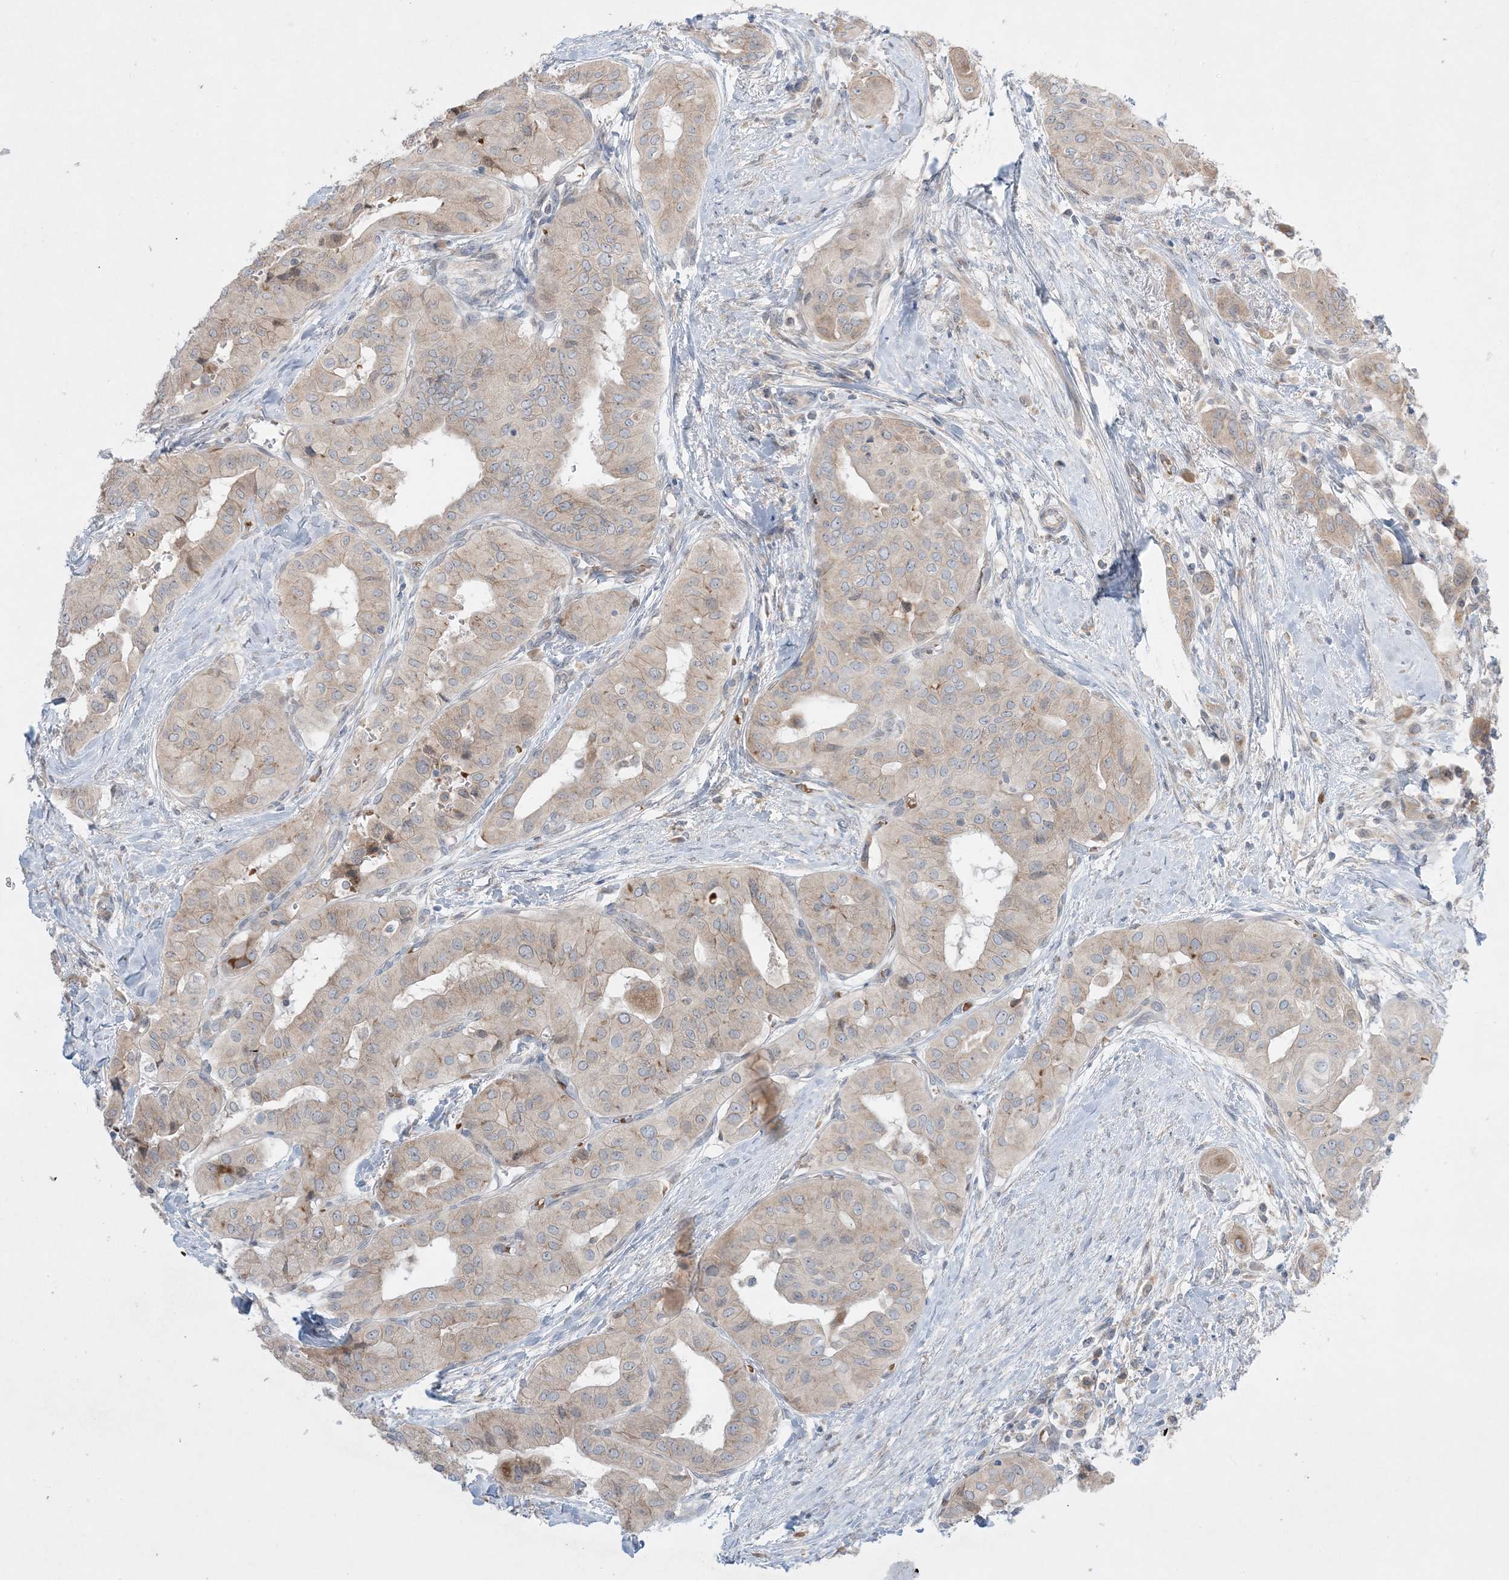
{"staining": {"intensity": "weak", "quantity": "<25%", "location": "cytoplasmic/membranous"}, "tissue": "thyroid cancer", "cell_type": "Tumor cells", "image_type": "cancer", "snomed": [{"axis": "morphology", "description": "Papillary adenocarcinoma, NOS"}, {"axis": "topography", "description": "Thyroid gland"}], "caption": "Photomicrograph shows no protein positivity in tumor cells of thyroid cancer tissue.", "gene": "MMGT1", "patient": {"sex": "female", "age": 59}}